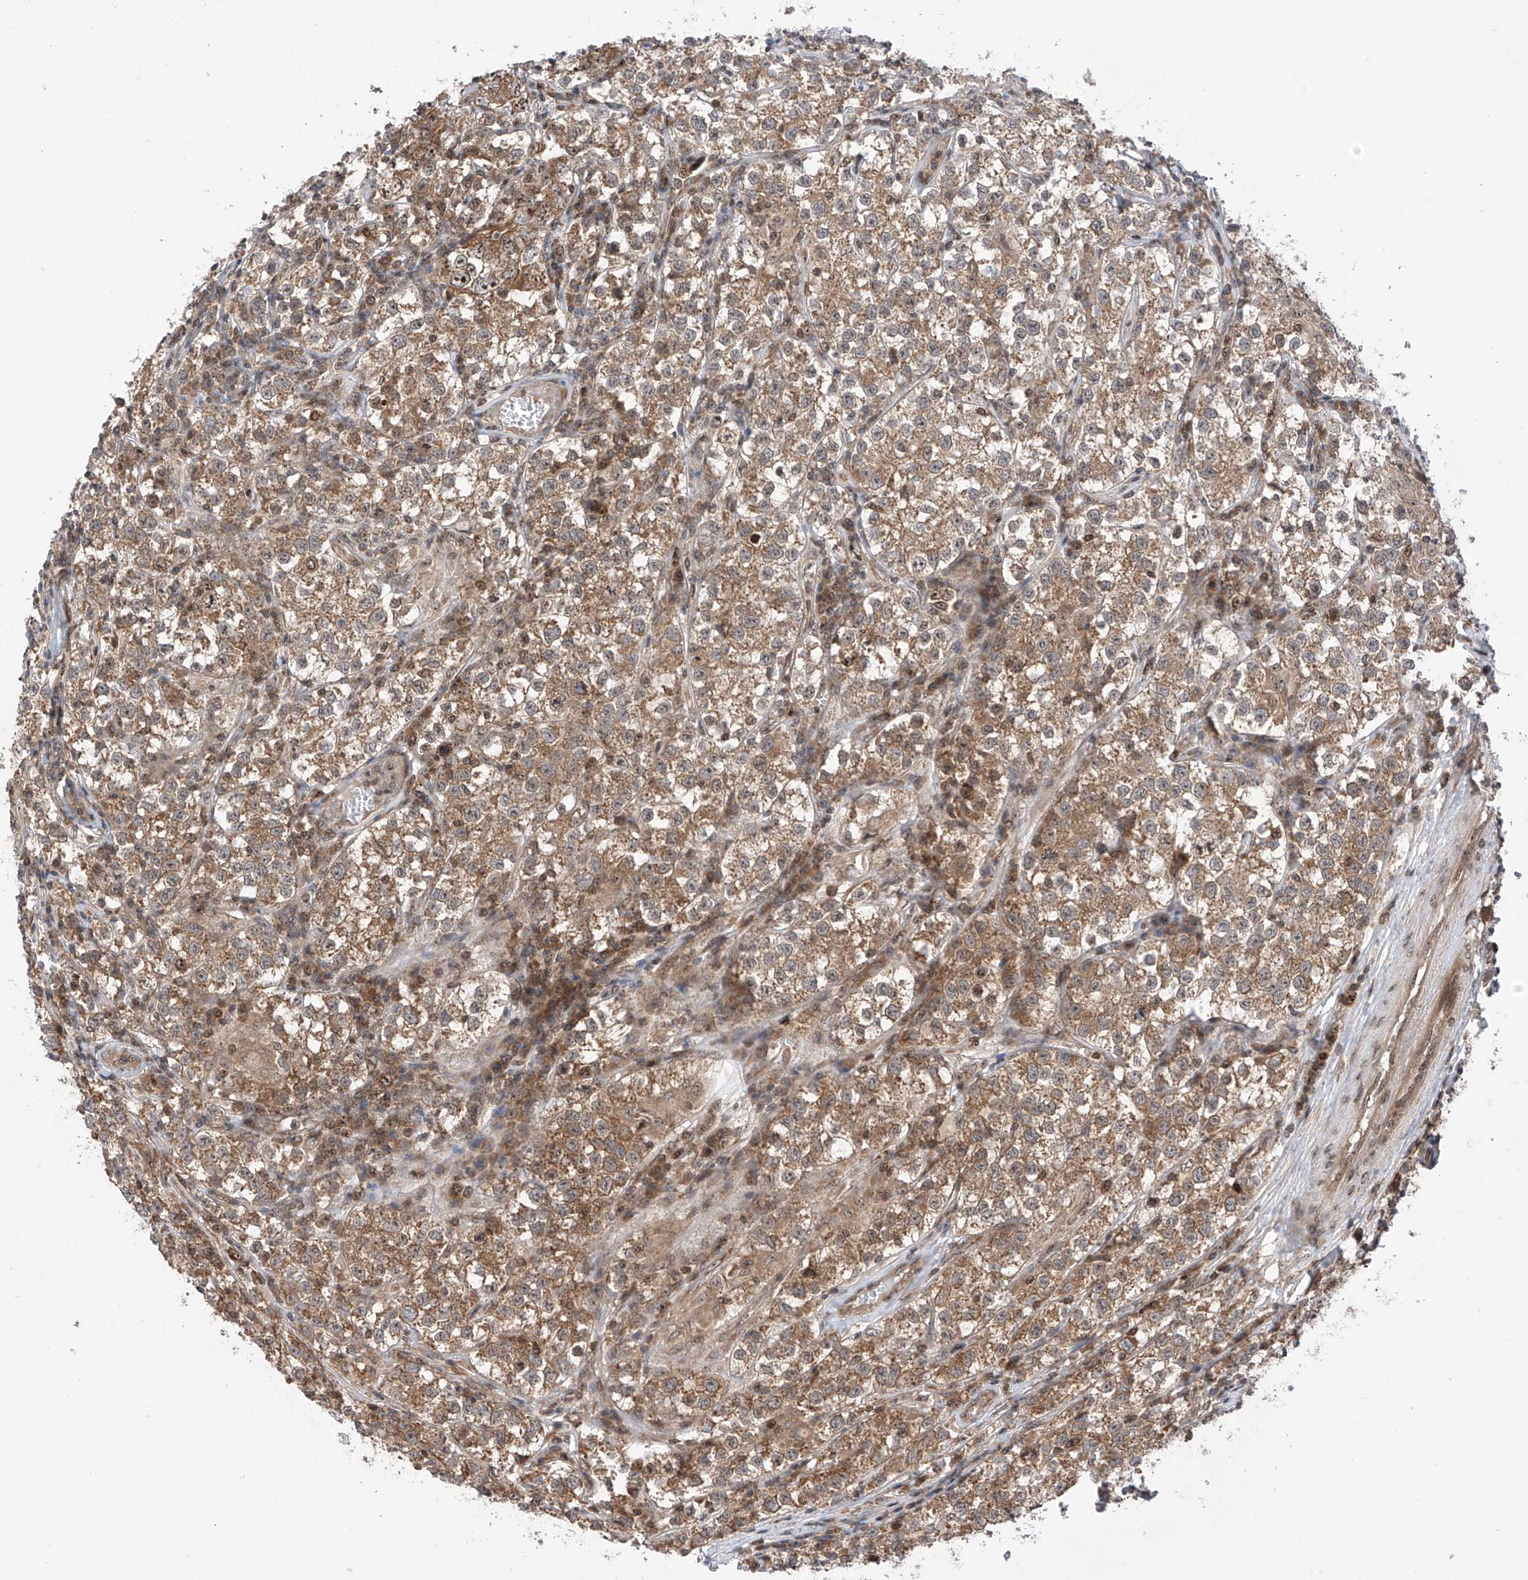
{"staining": {"intensity": "moderate", "quantity": ">75%", "location": "cytoplasmic/membranous"}, "tissue": "testis cancer", "cell_type": "Tumor cells", "image_type": "cancer", "snomed": [{"axis": "morphology", "description": "Seminoma, NOS"}, {"axis": "morphology", "description": "Carcinoma, Embryonal, NOS"}, {"axis": "topography", "description": "Testis"}], "caption": "Human testis cancer (seminoma) stained with a protein marker reveals moderate staining in tumor cells.", "gene": "C1orf131", "patient": {"sex": "male", "age": 43}}